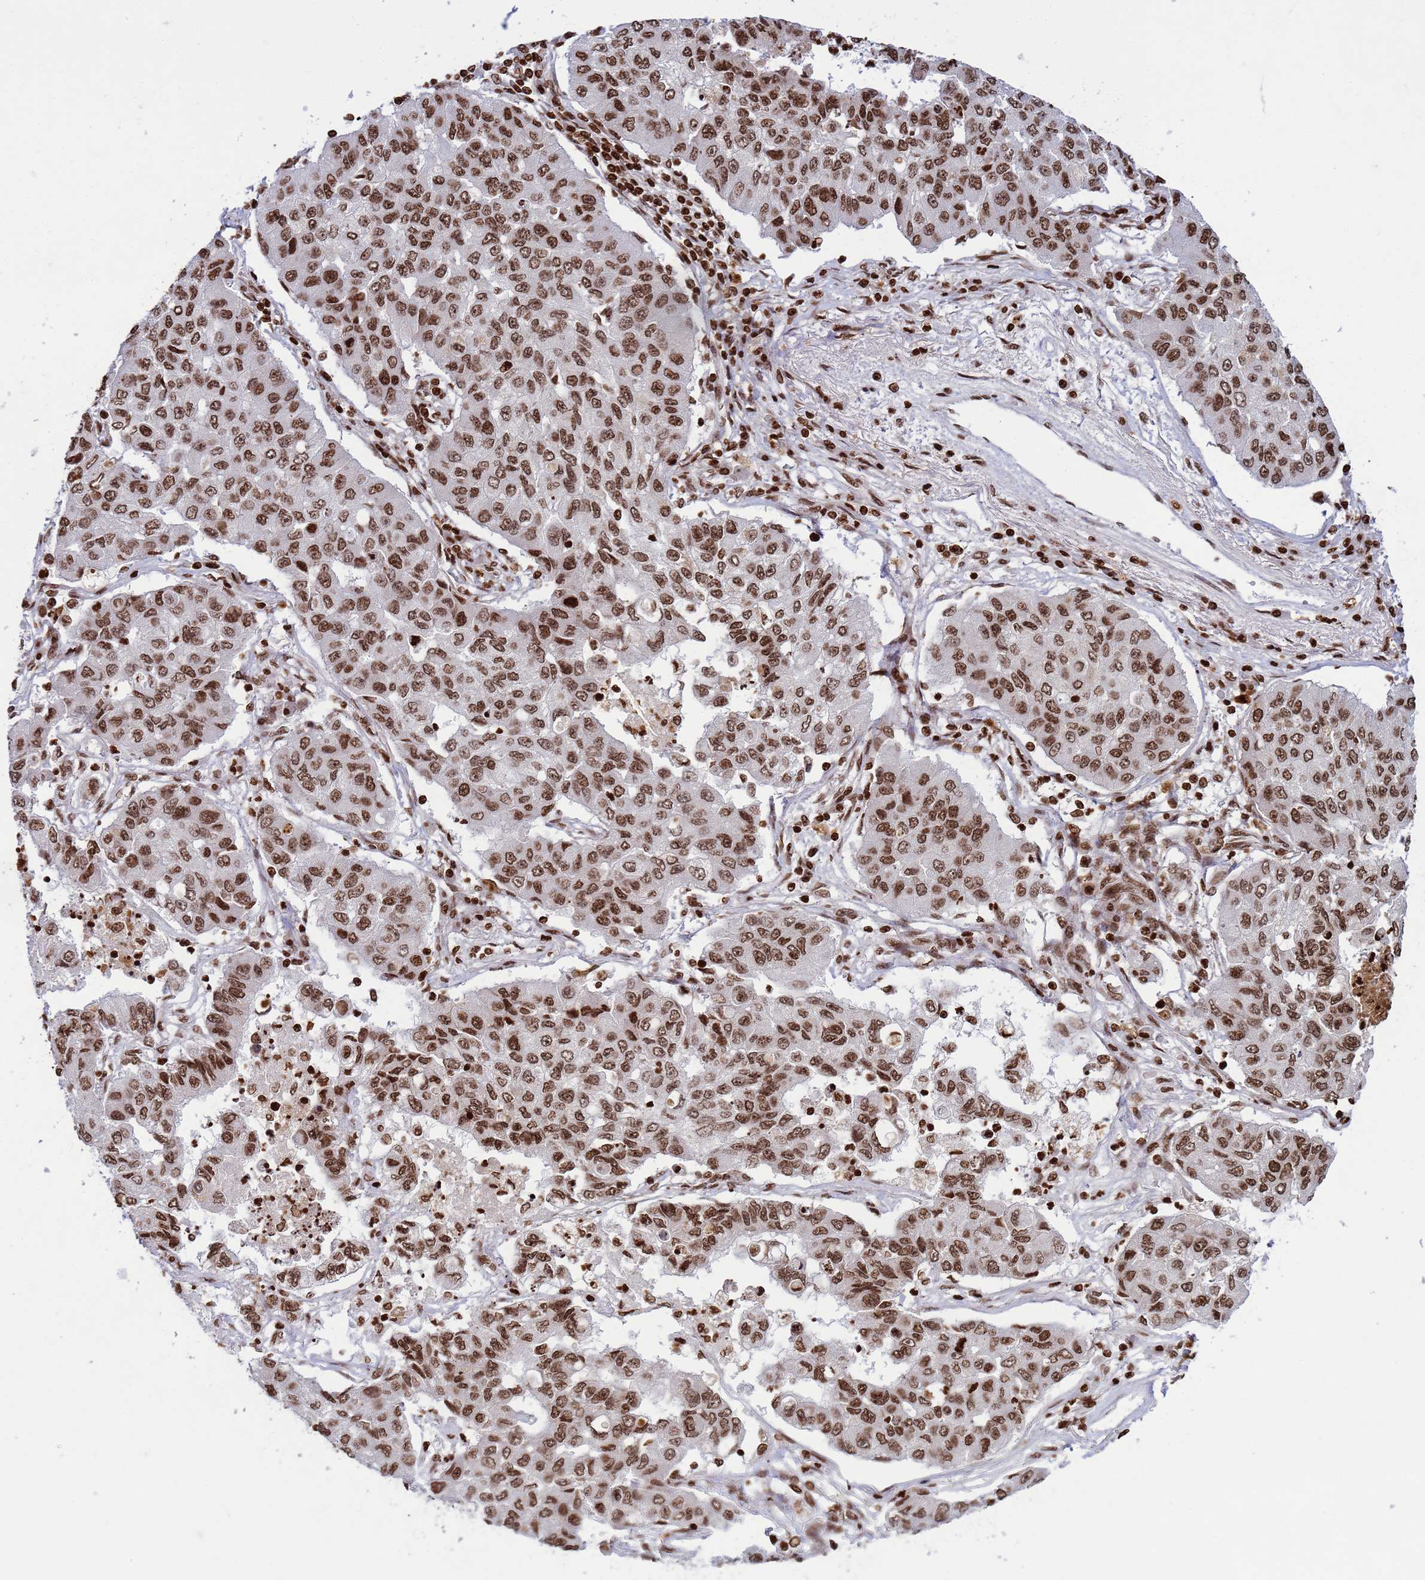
{"staining": {"intensity": "strong", "quantity": ">75%", "location": "nuclear"}, "tissue": "lung cancer", "cell_type": "Tumor cells", "image_type": "cancer", "snomed": [{"axis": "morphology", "description": "Squamous cell carcinoma, NOS"}, {"axis": "topography", "description": "Lung"}], "caption": "Tumor cells reveal high levels of strong nuclear staining in about >75% of cells in squamous cell carcinoma (lung). (Brightfield microscopy of DAB IHC at high magnification).", "gene": "H3-3B", "patient": {"sex": "male", "age": 74}}